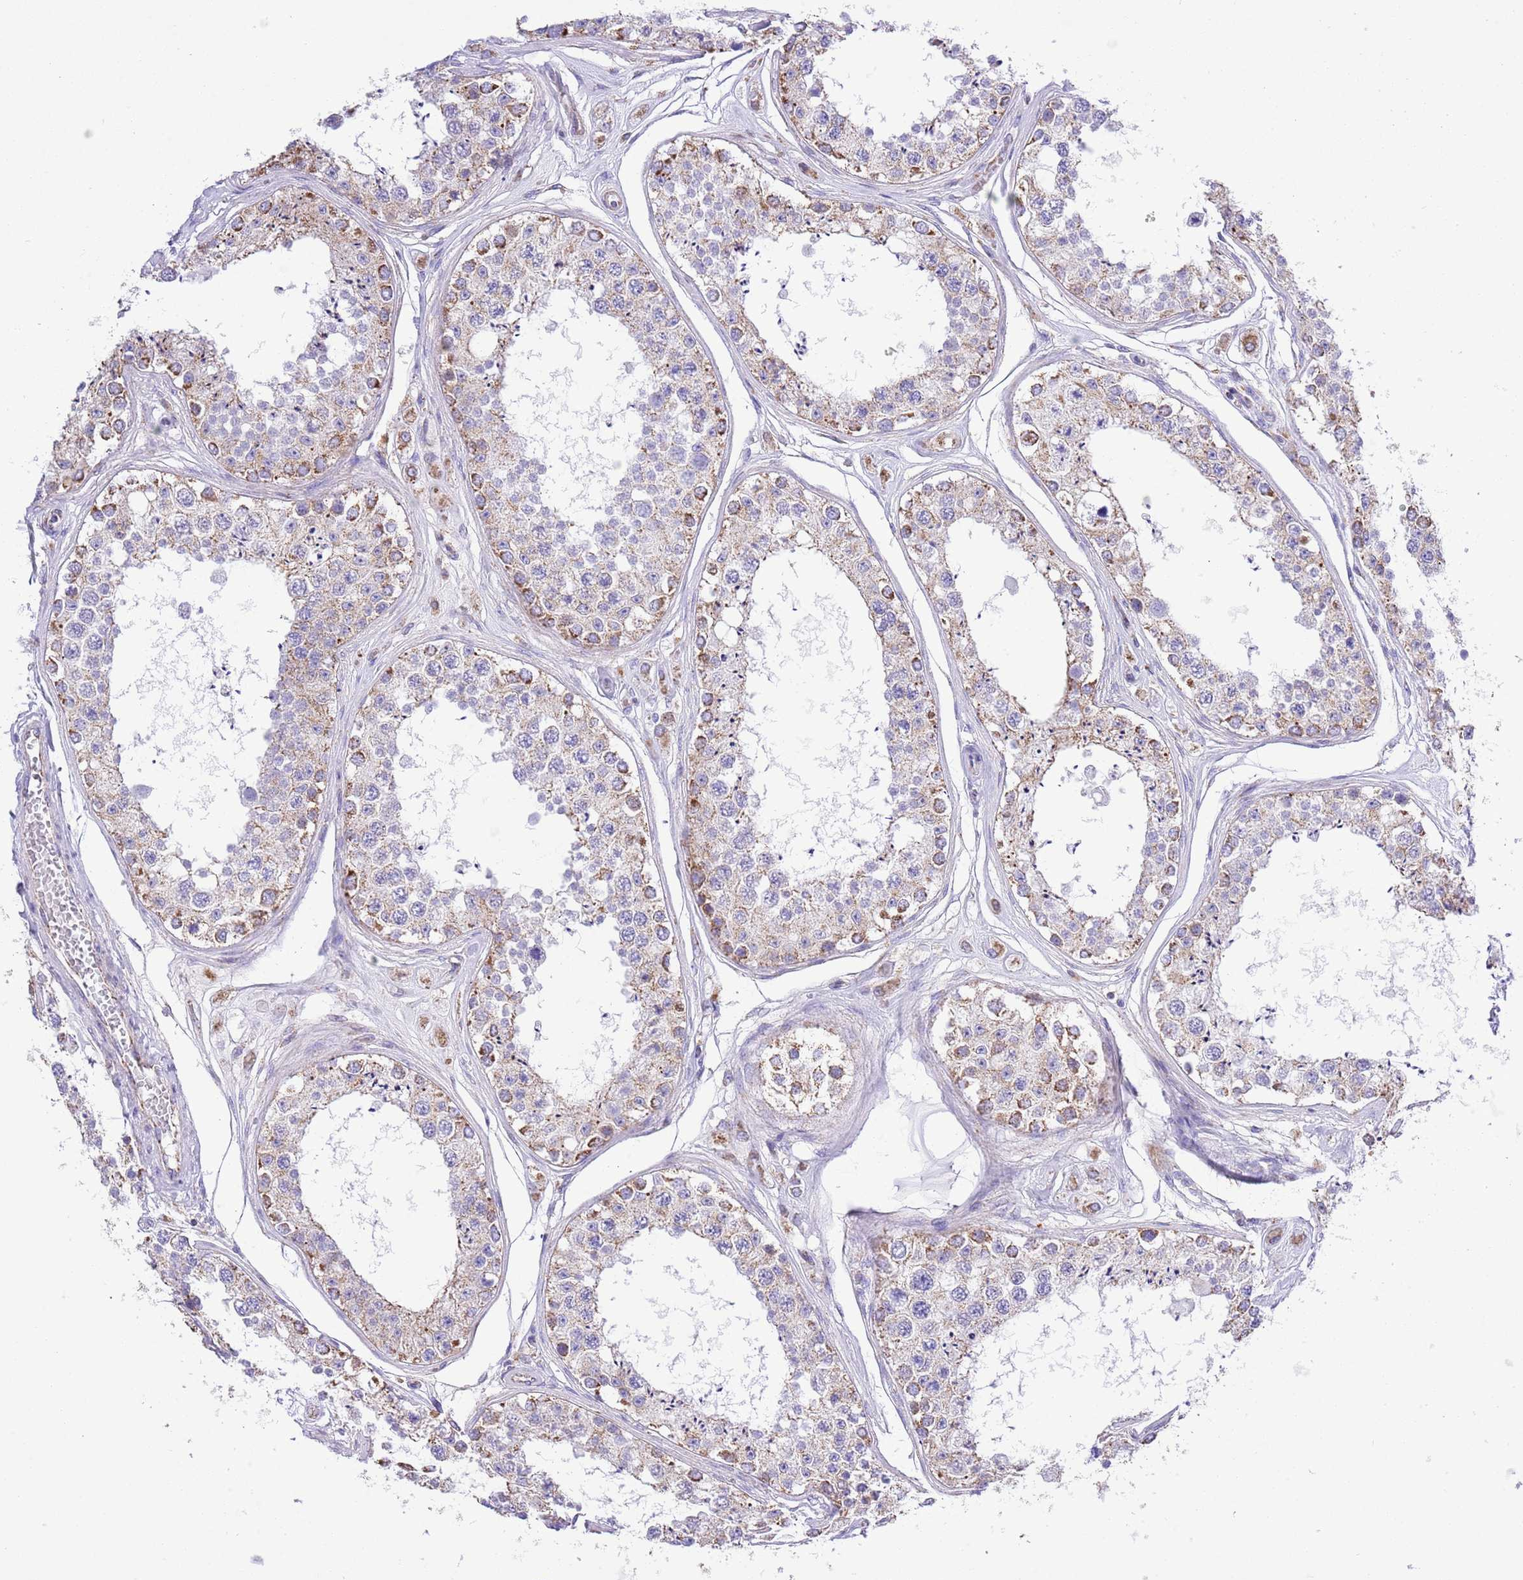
{"staining": {"intensity": "moderate", "quantity": ">75%", "location": "cytoplasmic/membranous"}, "tissue": "testis", "cell_type": "Cells in seminiferous ducts", "image_type": "normal", "snomed": [{"axis": "morphology", "description": "Normal tissue, NOS"}, {"axis": "topography", "description": "Testis"}], "caption": "DAB (3,3'-diaminobenzidine) immunohistochemical staining of normal testis reveals moderate cytoplasmic/membranous protein positivity in about >75% of cells in seminiferous ducts. Using DAB (3,3'-diaminobenzidine) (brown) and hematoxylin (blue) stains, captured at high magnification using brightfield microscopy.", "gene": "TEKTIP1", "patient": {"sex": "male", "age": 25}}